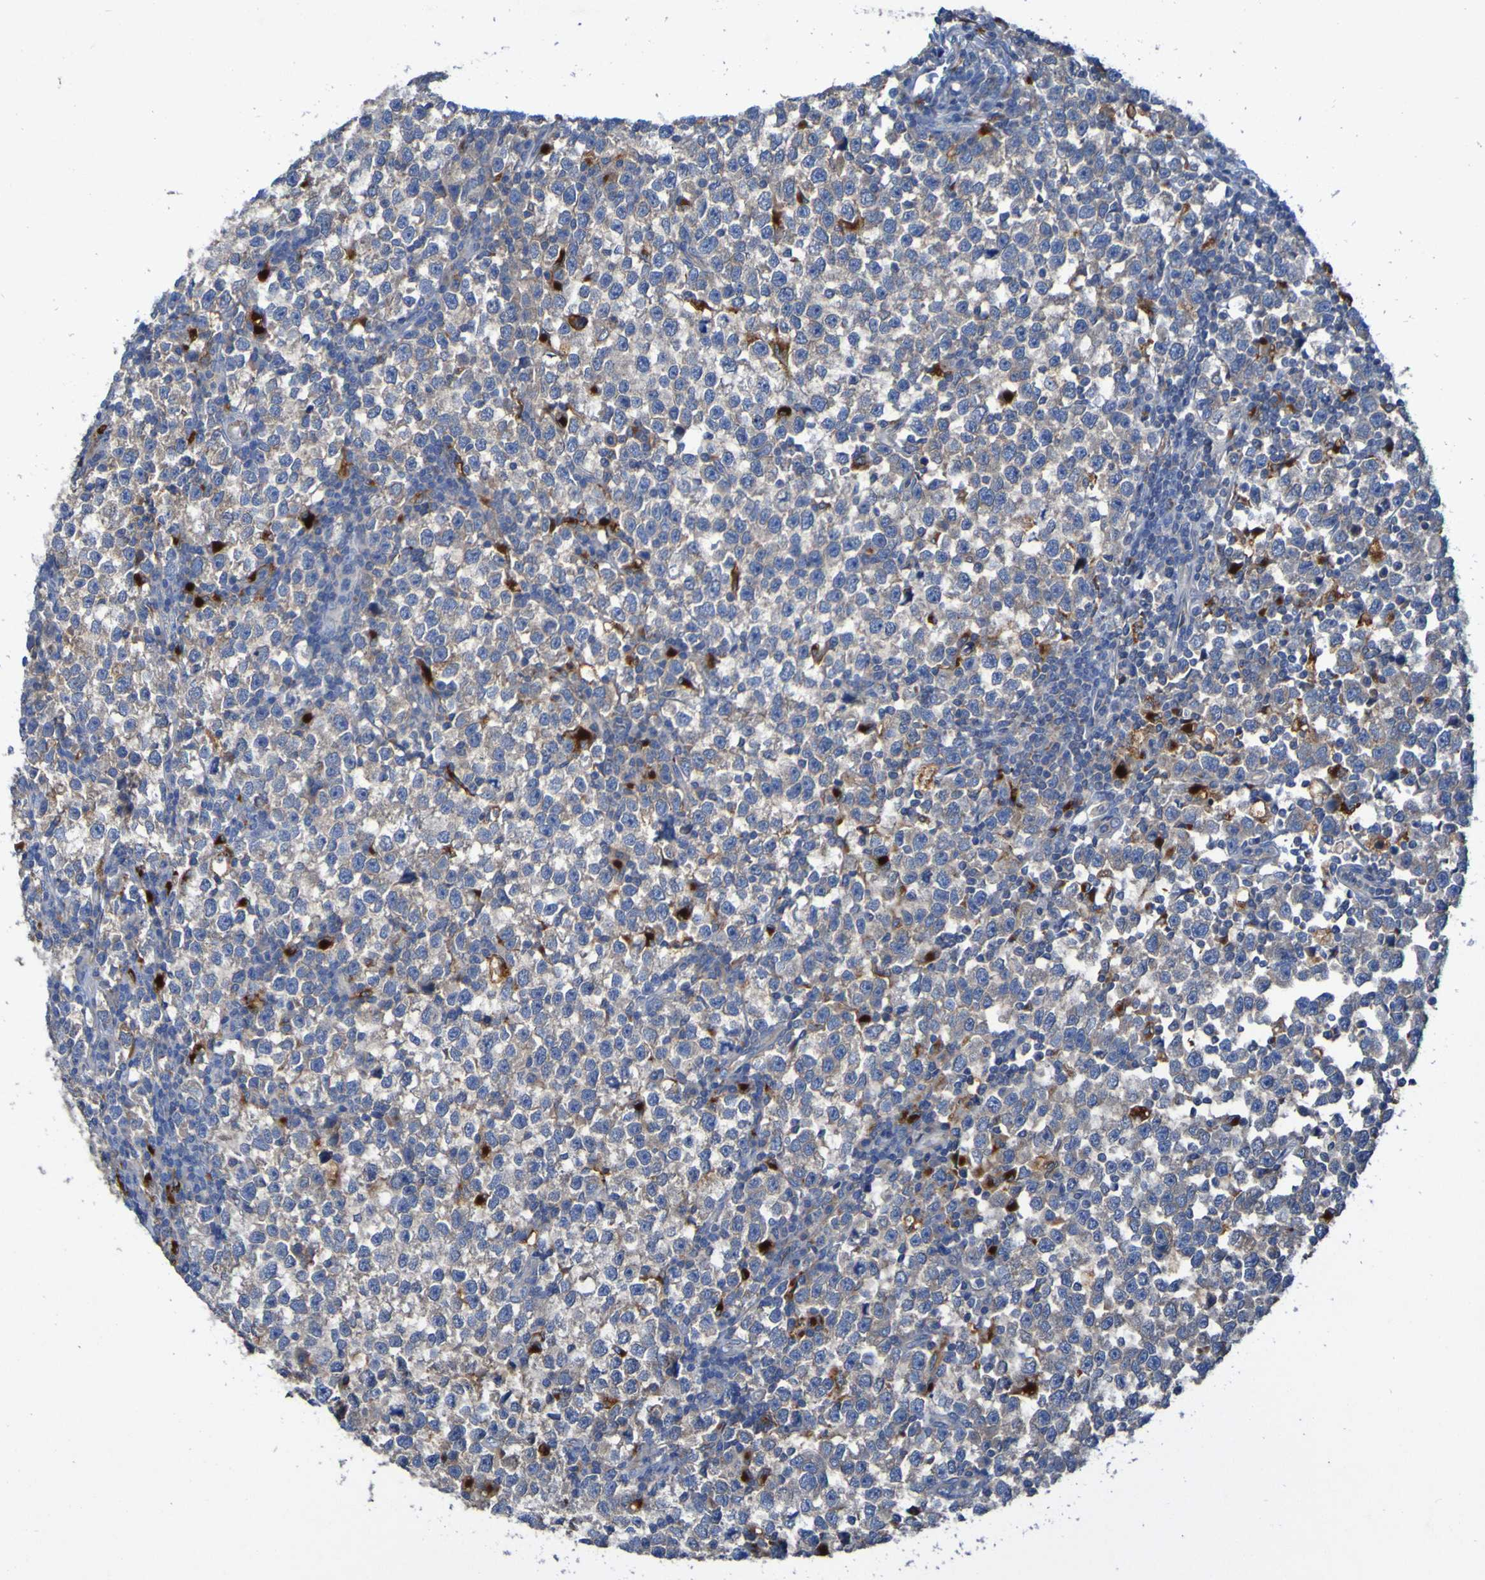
{"staining": {"intensity": "weak", "quantity": "<25%", "location": "cytoplasmic/membranous"}, "tissue": "testis cancer", "cell_type": "Tumor cells", "image_type": "cancer", "snomed": [{"axis": "morphology", "description": "Seminoma, NOS"}, {"axis": "topography", "description": "Testis"}], "caption": "This is a image of immunohistochemistry (IHC) staining of seminoma (testis), which shows no expression in tumor cells.", "gene": "ARHGEF16", "patient": {"sex": "male", "age": 43}}